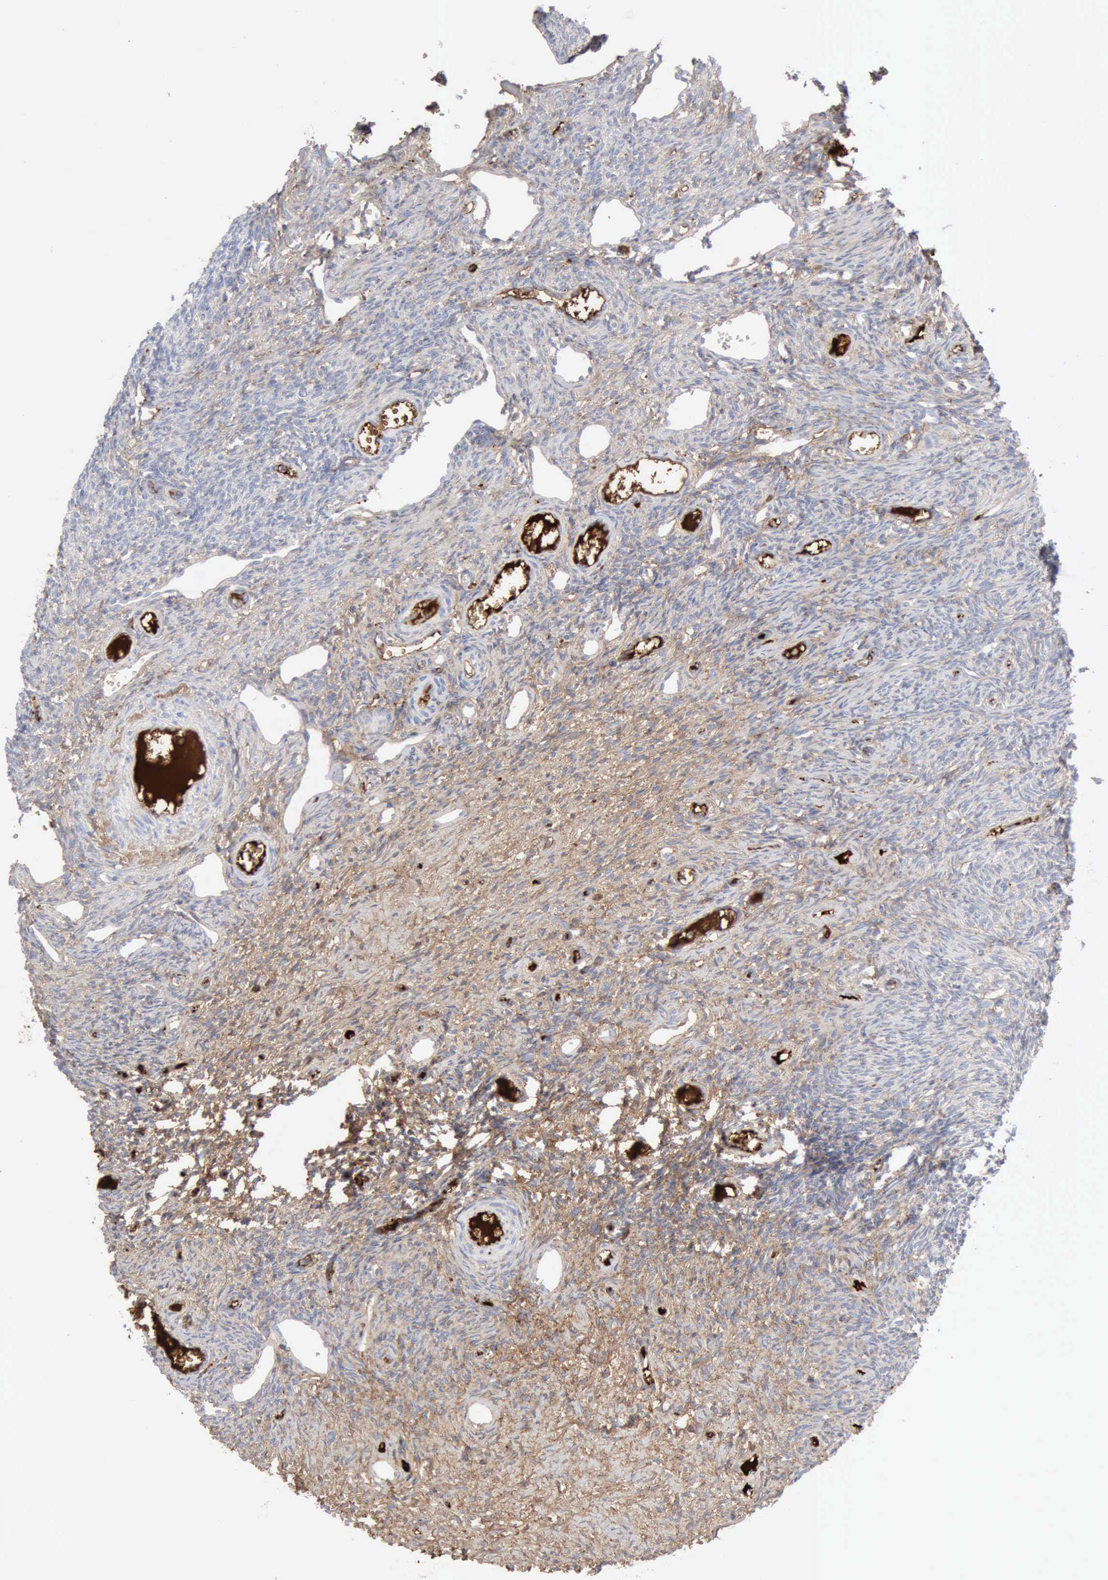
{"staining": {"intensity": "weak", "quantity": "<25%", "location": "cytoplasmic/membranous"}, "tissue": "ovary", "cell_type": "Ovarian stroma cells", "image_type": "normal", "snomed": [{"axis": "morphology", "description": "Normal tissue, NOS"}, {"axis": "topography", "description": "Ovary"}], "caption": "Immunohistochemical staining of benign ovary shows no significant staining in ovarian stroma cells. (Brightfield microscopy of DAB immunohistochemistry (IHC) at high magnification).", "gene": "C4BPA", "patient": {"sex": "female", "age": 33}}